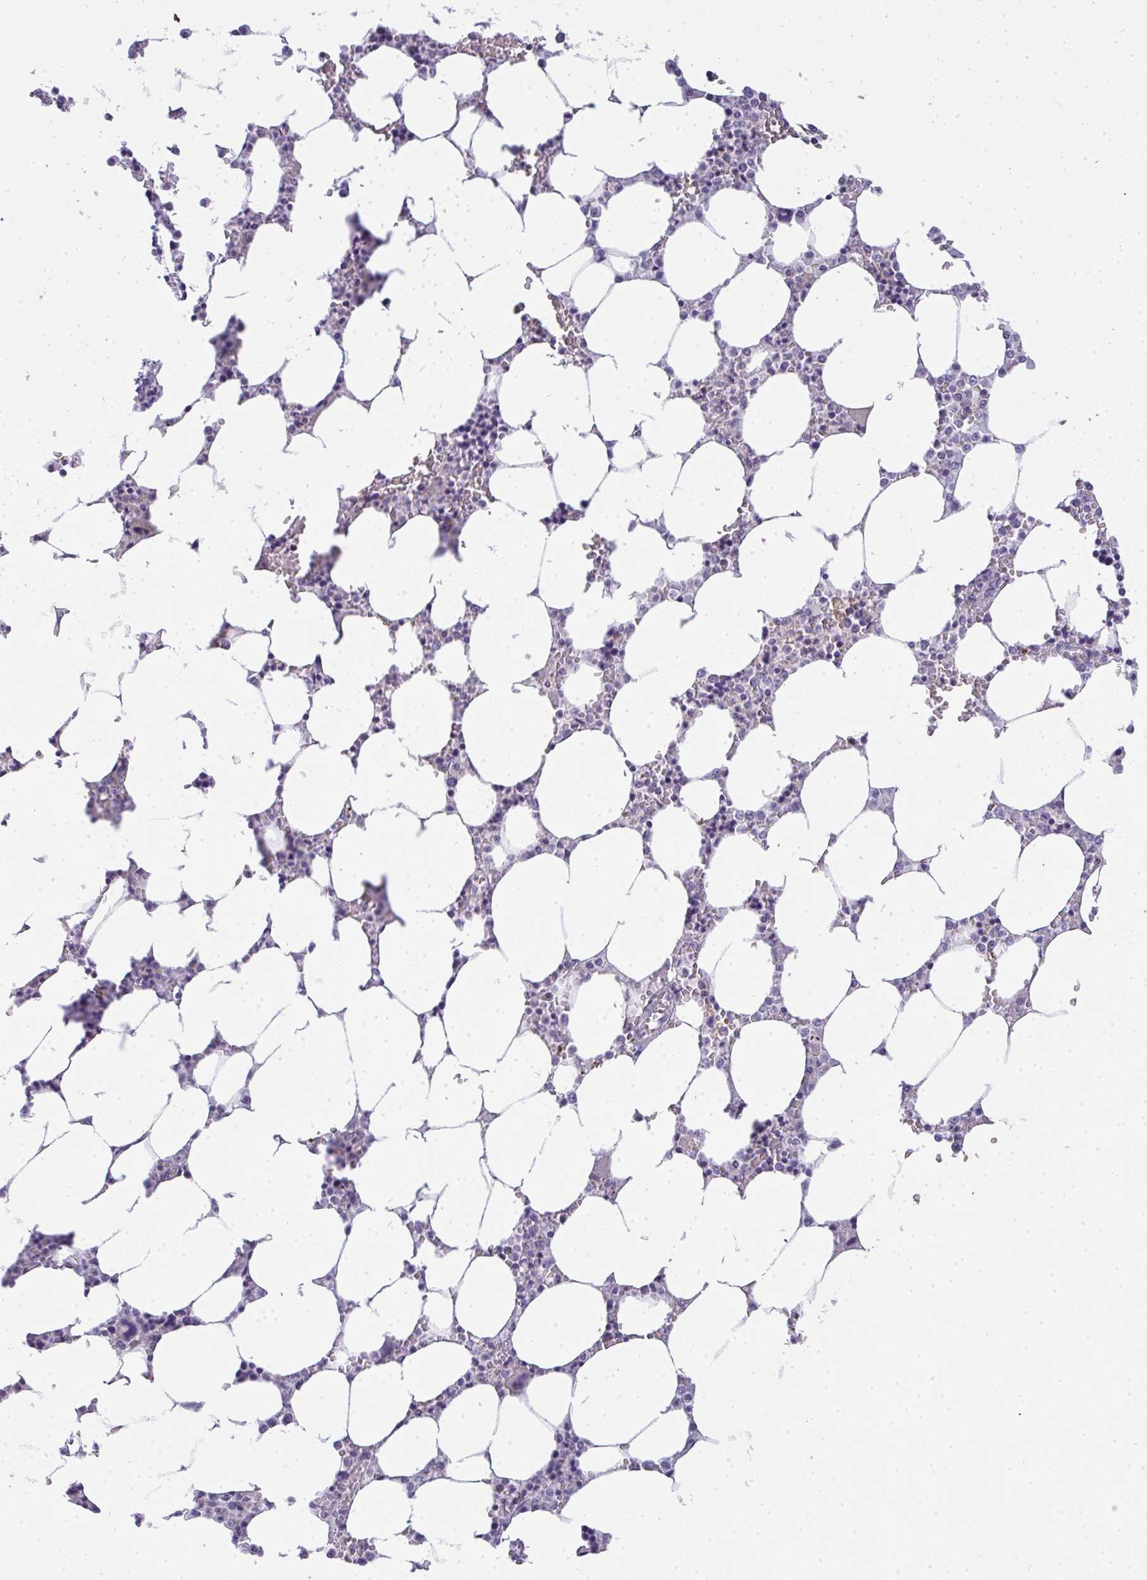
{"staining": {"intensity": "negative", "quantity": "none", "location": "none"}, "tissue": "bone marrow", "cell_type": "Hematopoietic cells", "image_type": "normal", "snomed": [{"axis": "morphology", "description": "Normal tissue, NOS"}, {"axis": "topography", "description": "Bone marrow"}], "caption": "A high-resolution image shows immunohistochemistry staining of benign bone marrow, which displays no significant staining in hematopoietic cells. (DAB immunohistochemistry, high magnification).", "gene": "GSDMB", "patient": {"sex": "male", "age": 64}}